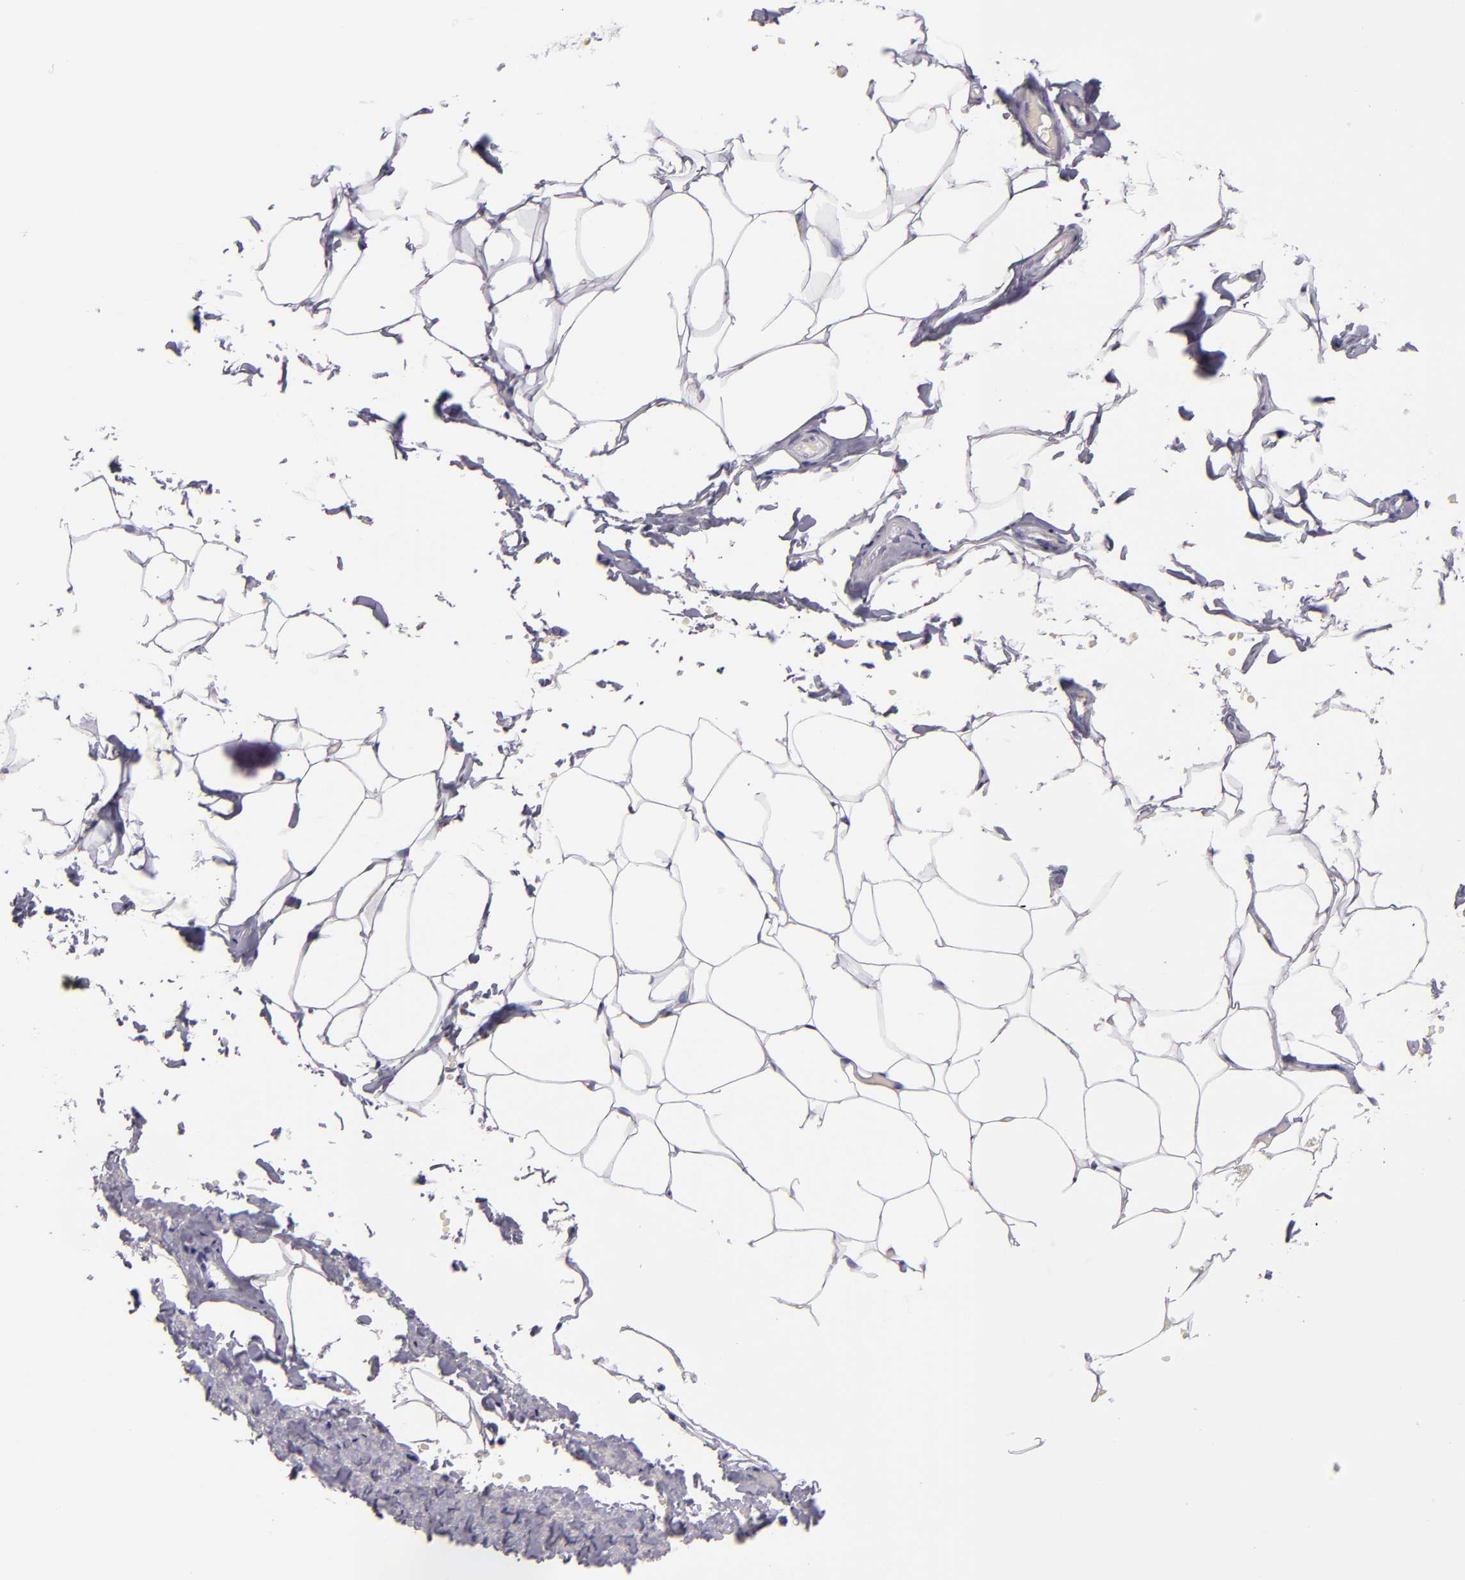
{"staining": {"intensity": "negative", "quantity": "none", "location": "none"}, "tissue": "adipose tissue", "cell_type": "Adipocytes", "image_type": "normal", "snomed": [{"axis": "morphology", "description": "Normal tissue, NOS"}, {"axis": "topography", "description": "Soft tissue"}, {"axis": "topography", "description": "Peripheral nerve tissue"}], "caption": "IHC of benign adipose tissue displays no expression in adipocytes. The staining is performed using DAB brown chromogen with nuclei counter-stained in using hematoxylin.", "gene": "CR2", "patient": {"sex": "female", "age": 68}}